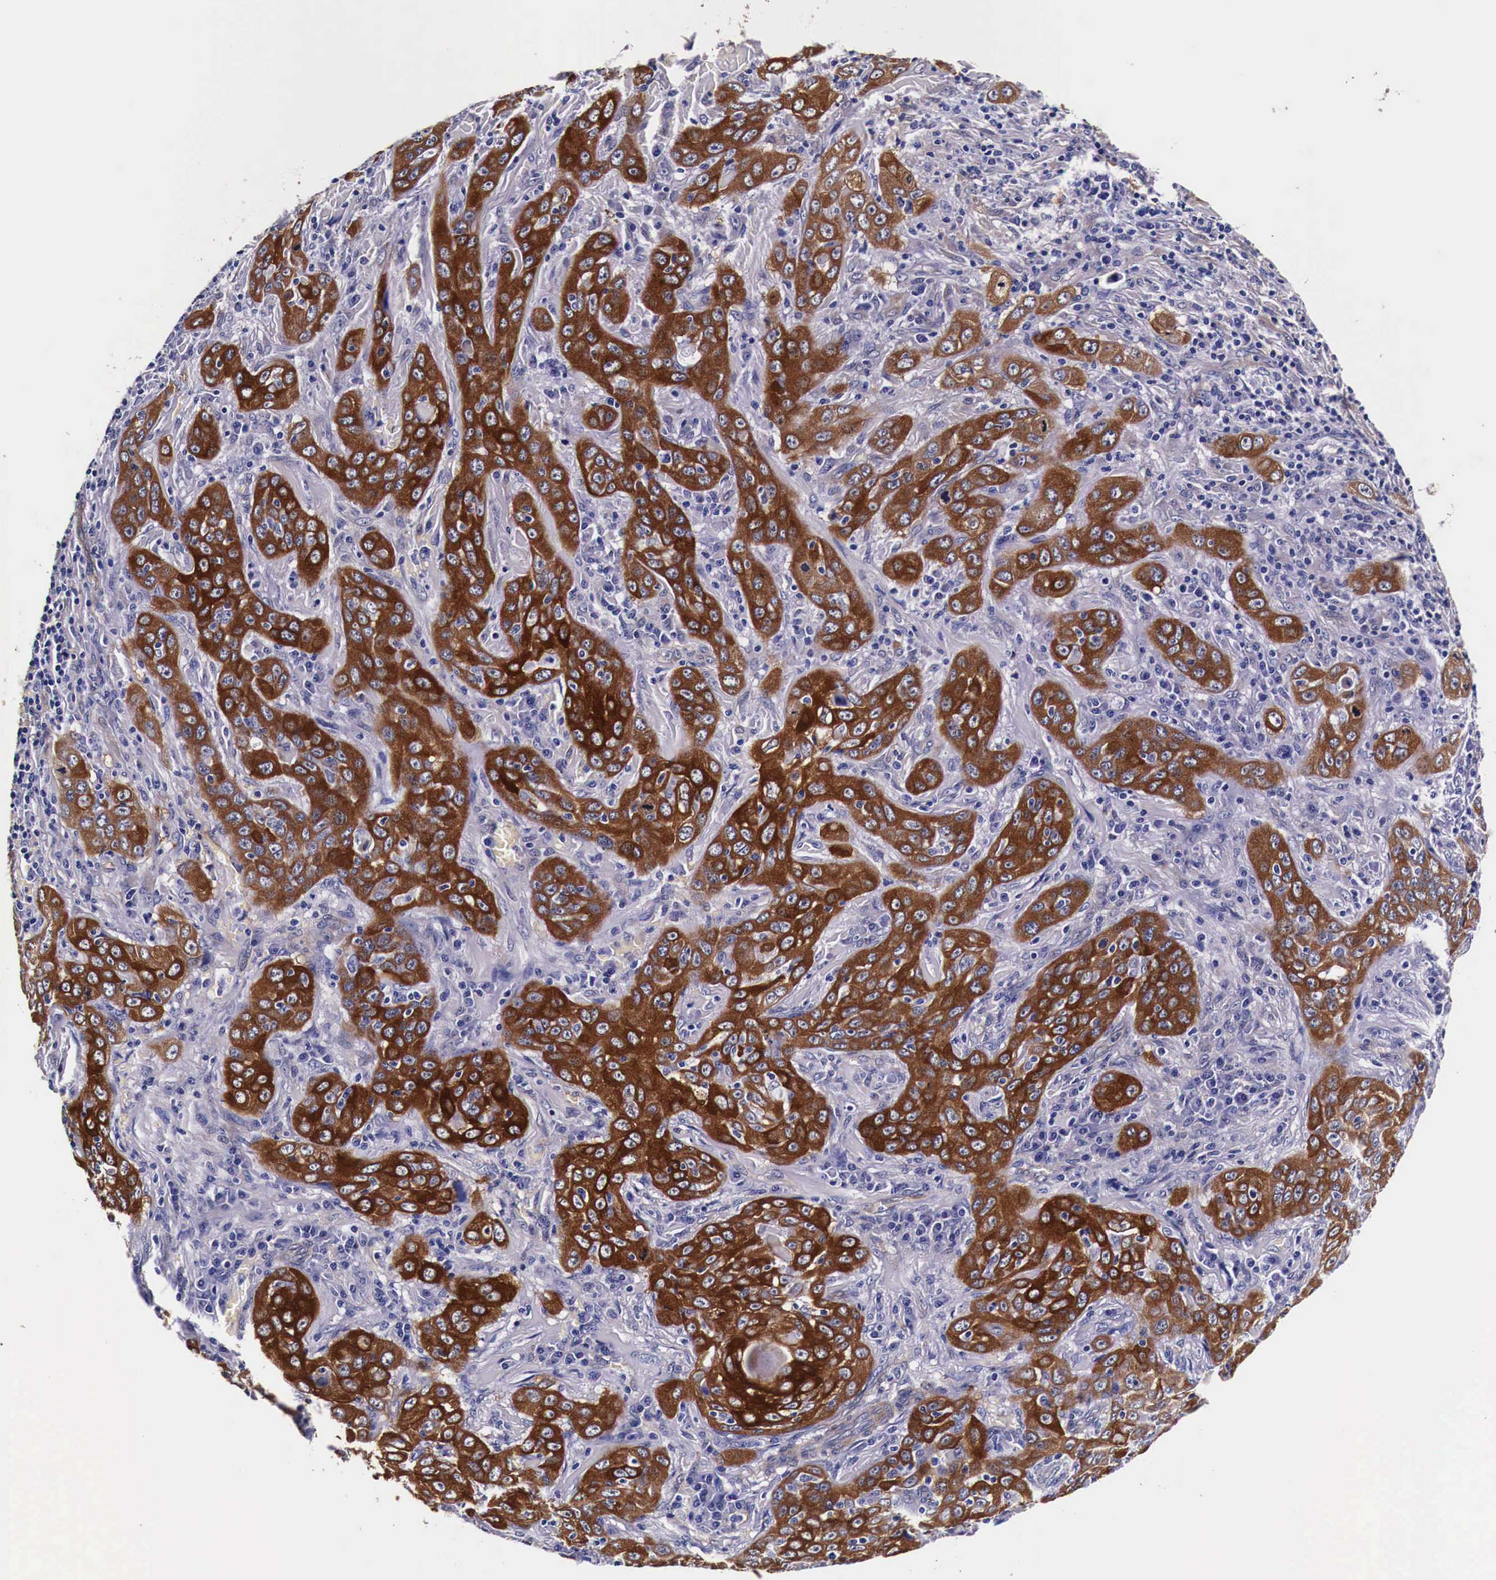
{"staining": {"intensity": "strong", "quantity": ">75%", "location": "cytoplasmic/membranous"}, "tissue": "skin cancer", "cell_type": "Tumor cells", "image_type": "cancer", "snomed": [{"axis": "morphology", "description": "Squamous cell carcinoma, NOS"}, {"axis": "topography", "description": "Skin"}], "caption": "This micrograph reveals IHC staining of skin cancer, with high strong cytoplasmic/membranous positivity in approximately >75% of tumor cells.", "gene": "HSPB1", "patient": {"sex": "male", "age": 84}}